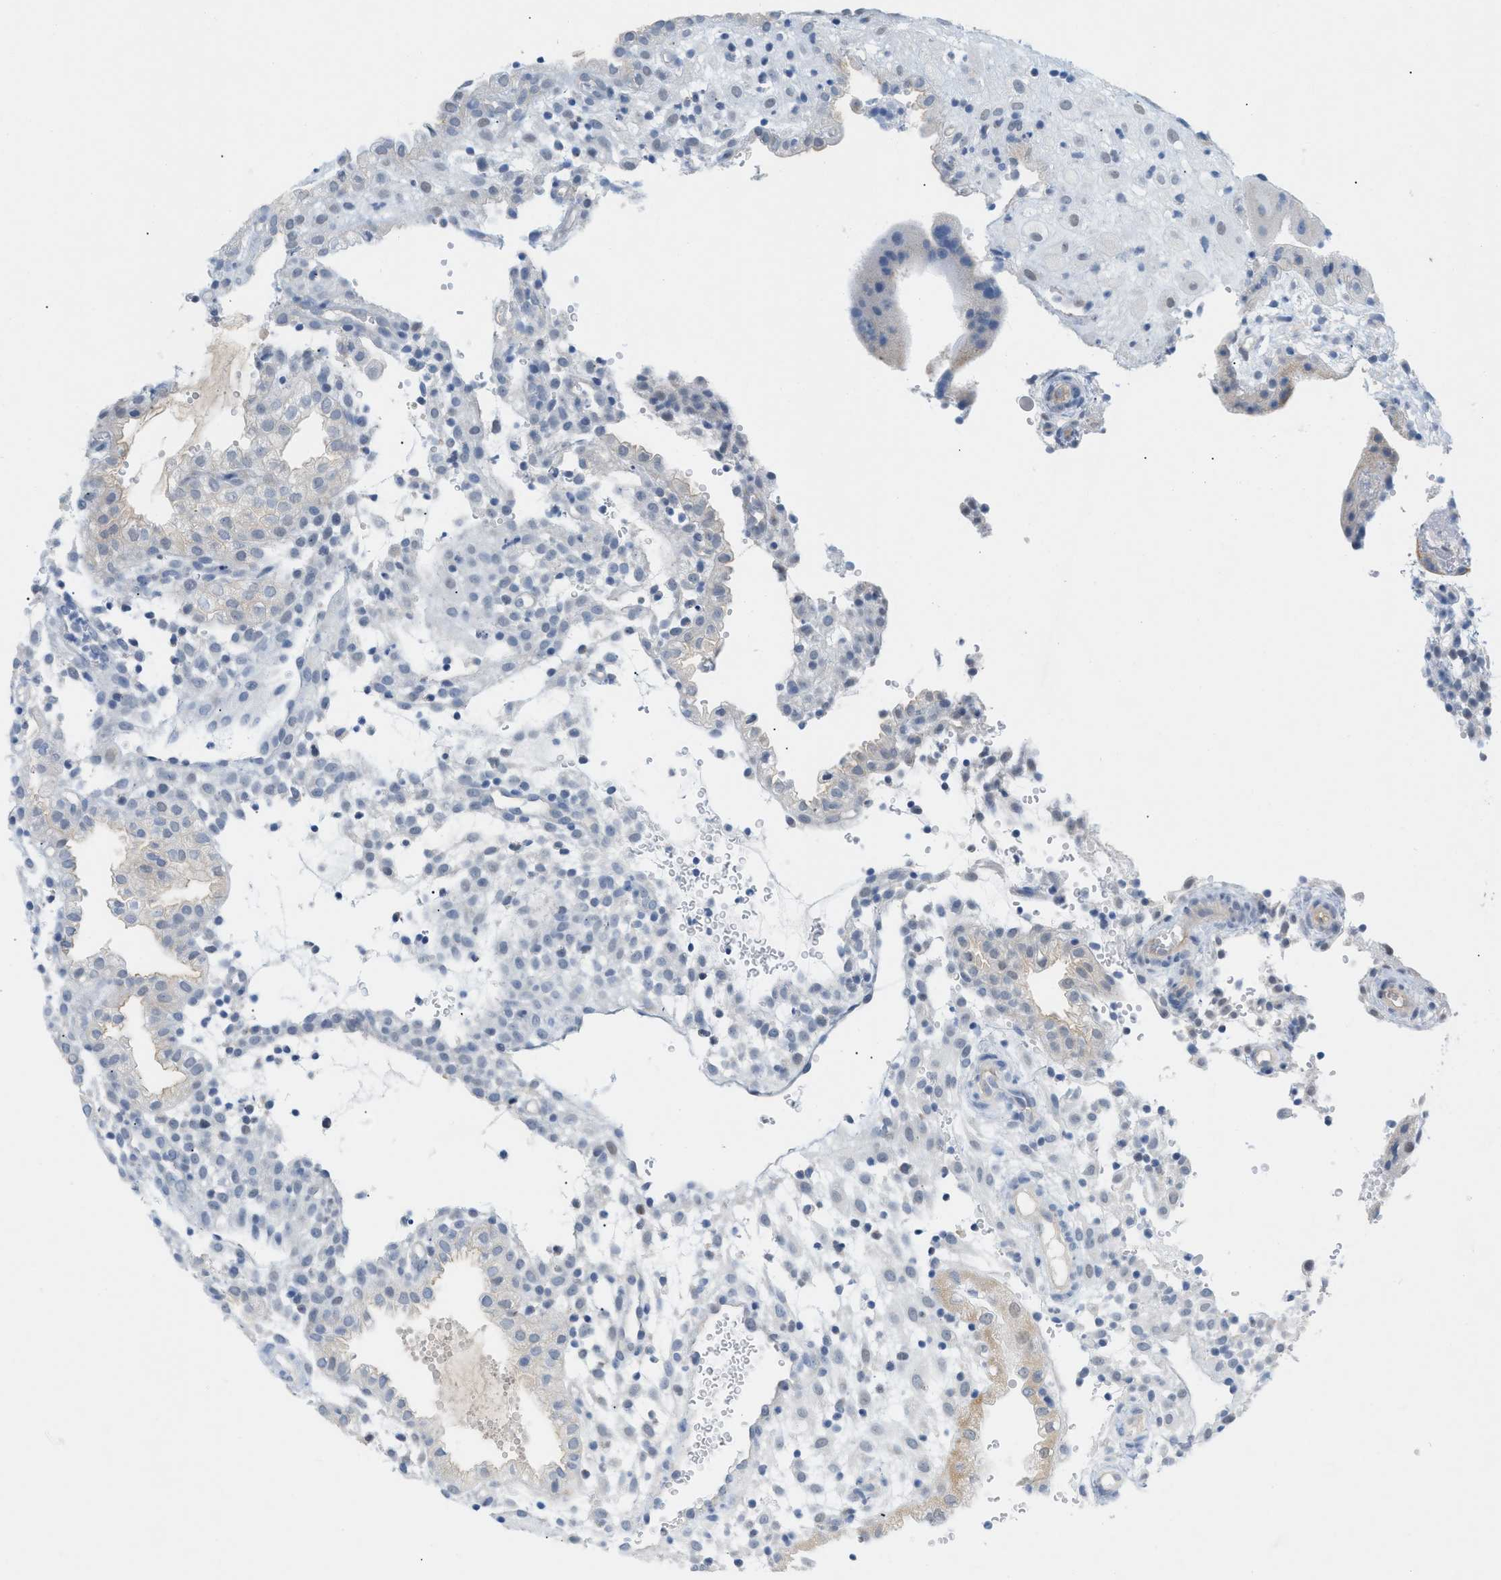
{"staining": {"intensity": "strong", "quantity": "<25%", "location": "nuclear"}, "tissue": "placenta", "cell_type": "Decidual cells", "image_type": "normal", "snomed": [{"axis": "morphology", "description": "Normal tissue, NOS"}, {"axis": "topography", "description": "Placenta"}], "caption": "Immunohistochemistry (IHC) (DAB (3,3'-diaminobenzidine)) staining of benign human placenta demonstrates strong nuclear protein staining in approximately <25% of decidual cells. (Stains: DAB (3,3'-diaminobenzidine) in brown, nuclei in blue, Microscopy: brightfield microscopy at high magnification).", "gene": "HLTF", "patient": {"sex": "female", "age": 18}}